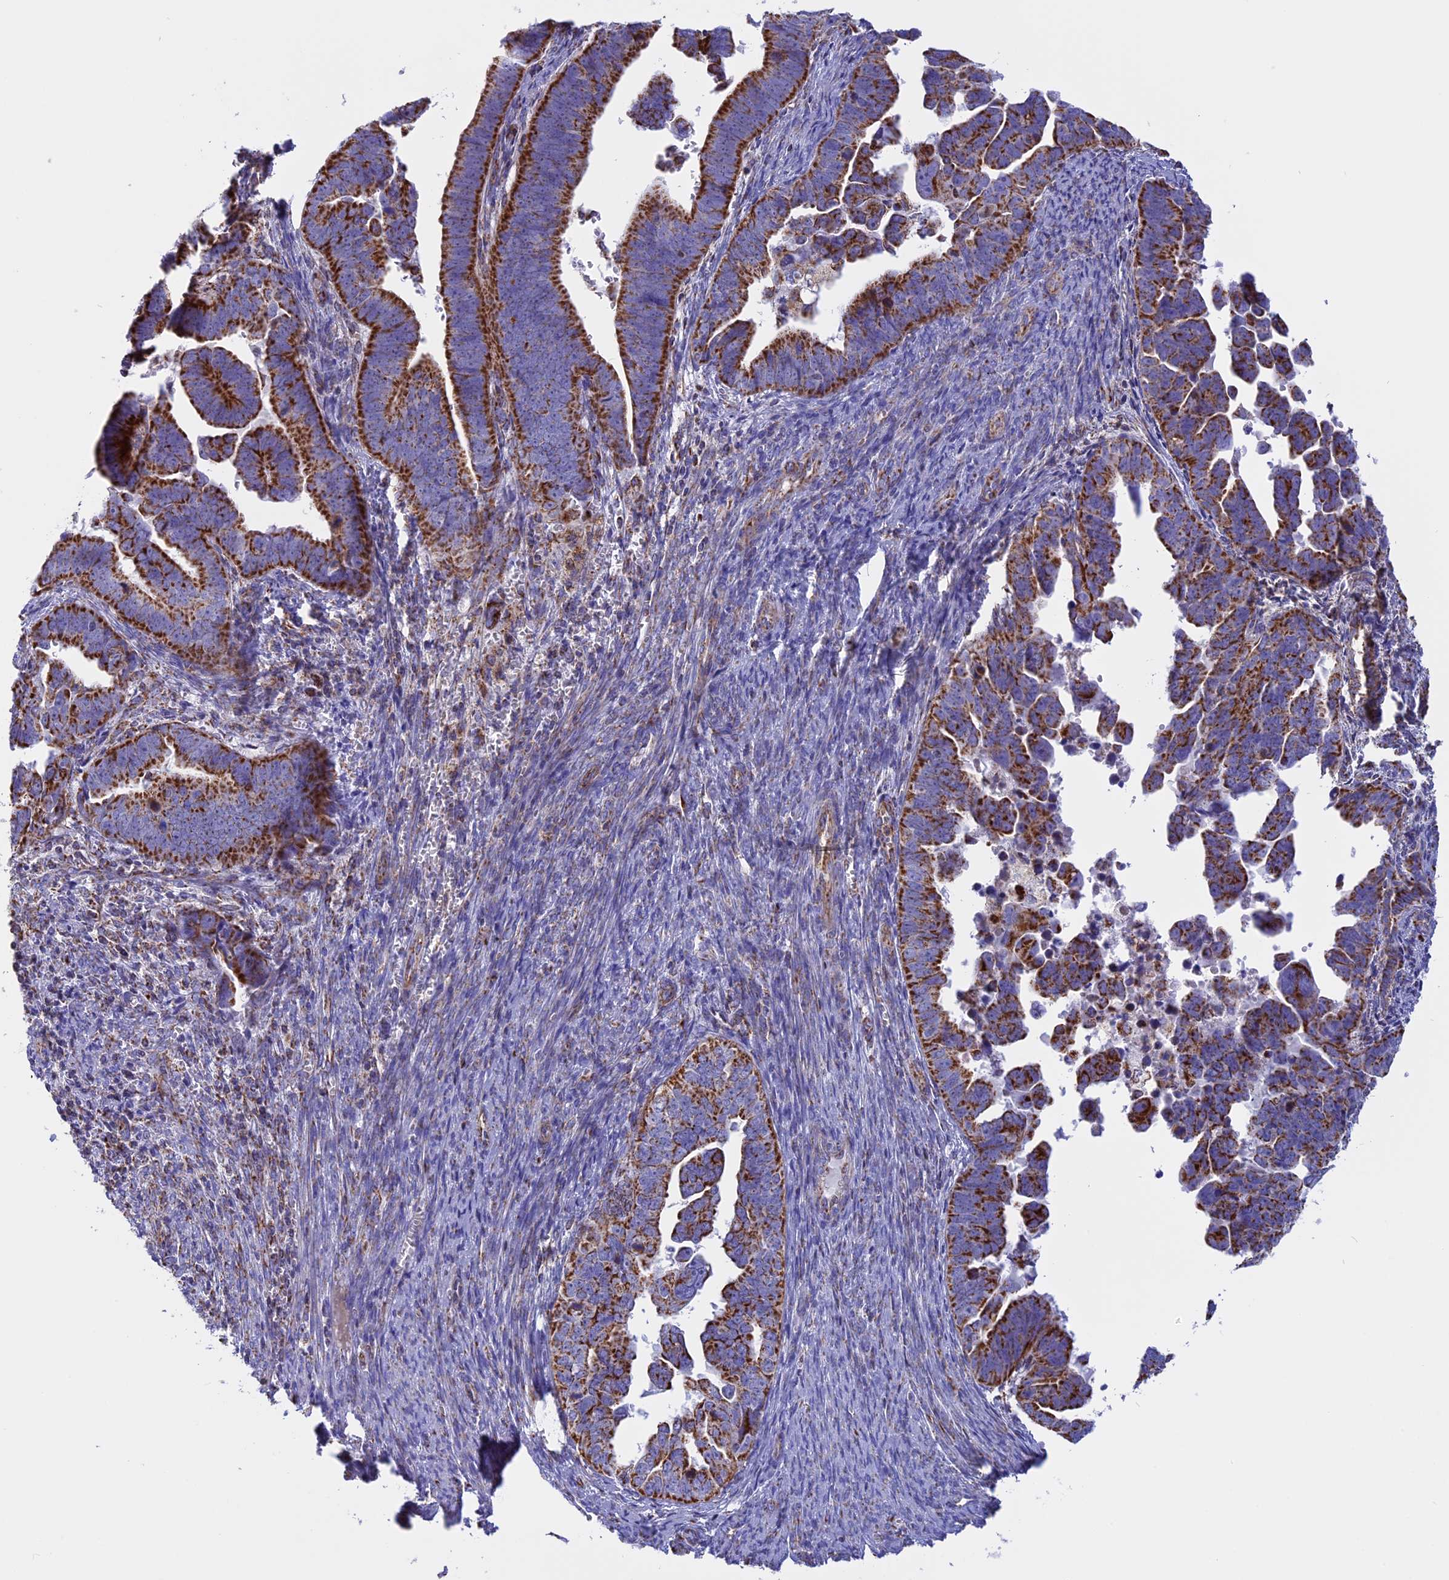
{"staining": {"intensity": "strong", "quantity": ">75%", "location": "cytoplasmic/membranous"}, "tissue": "endometrial cancer", "cell_type": "Tumor cells", "image_type": "cancer", "snomed": [{"axis": "morphology", "description": "Adenocarcinoma, NOS"}, {"axis": "topography", "description": "Endometrium"}], "caption": "Endometrial cancer tissue exhibits strong cytoplasmic/membranous positivity in about >75% of tumor cells", "gene": "KCNG1", "patient": {"sex": "female", "age": 75}}